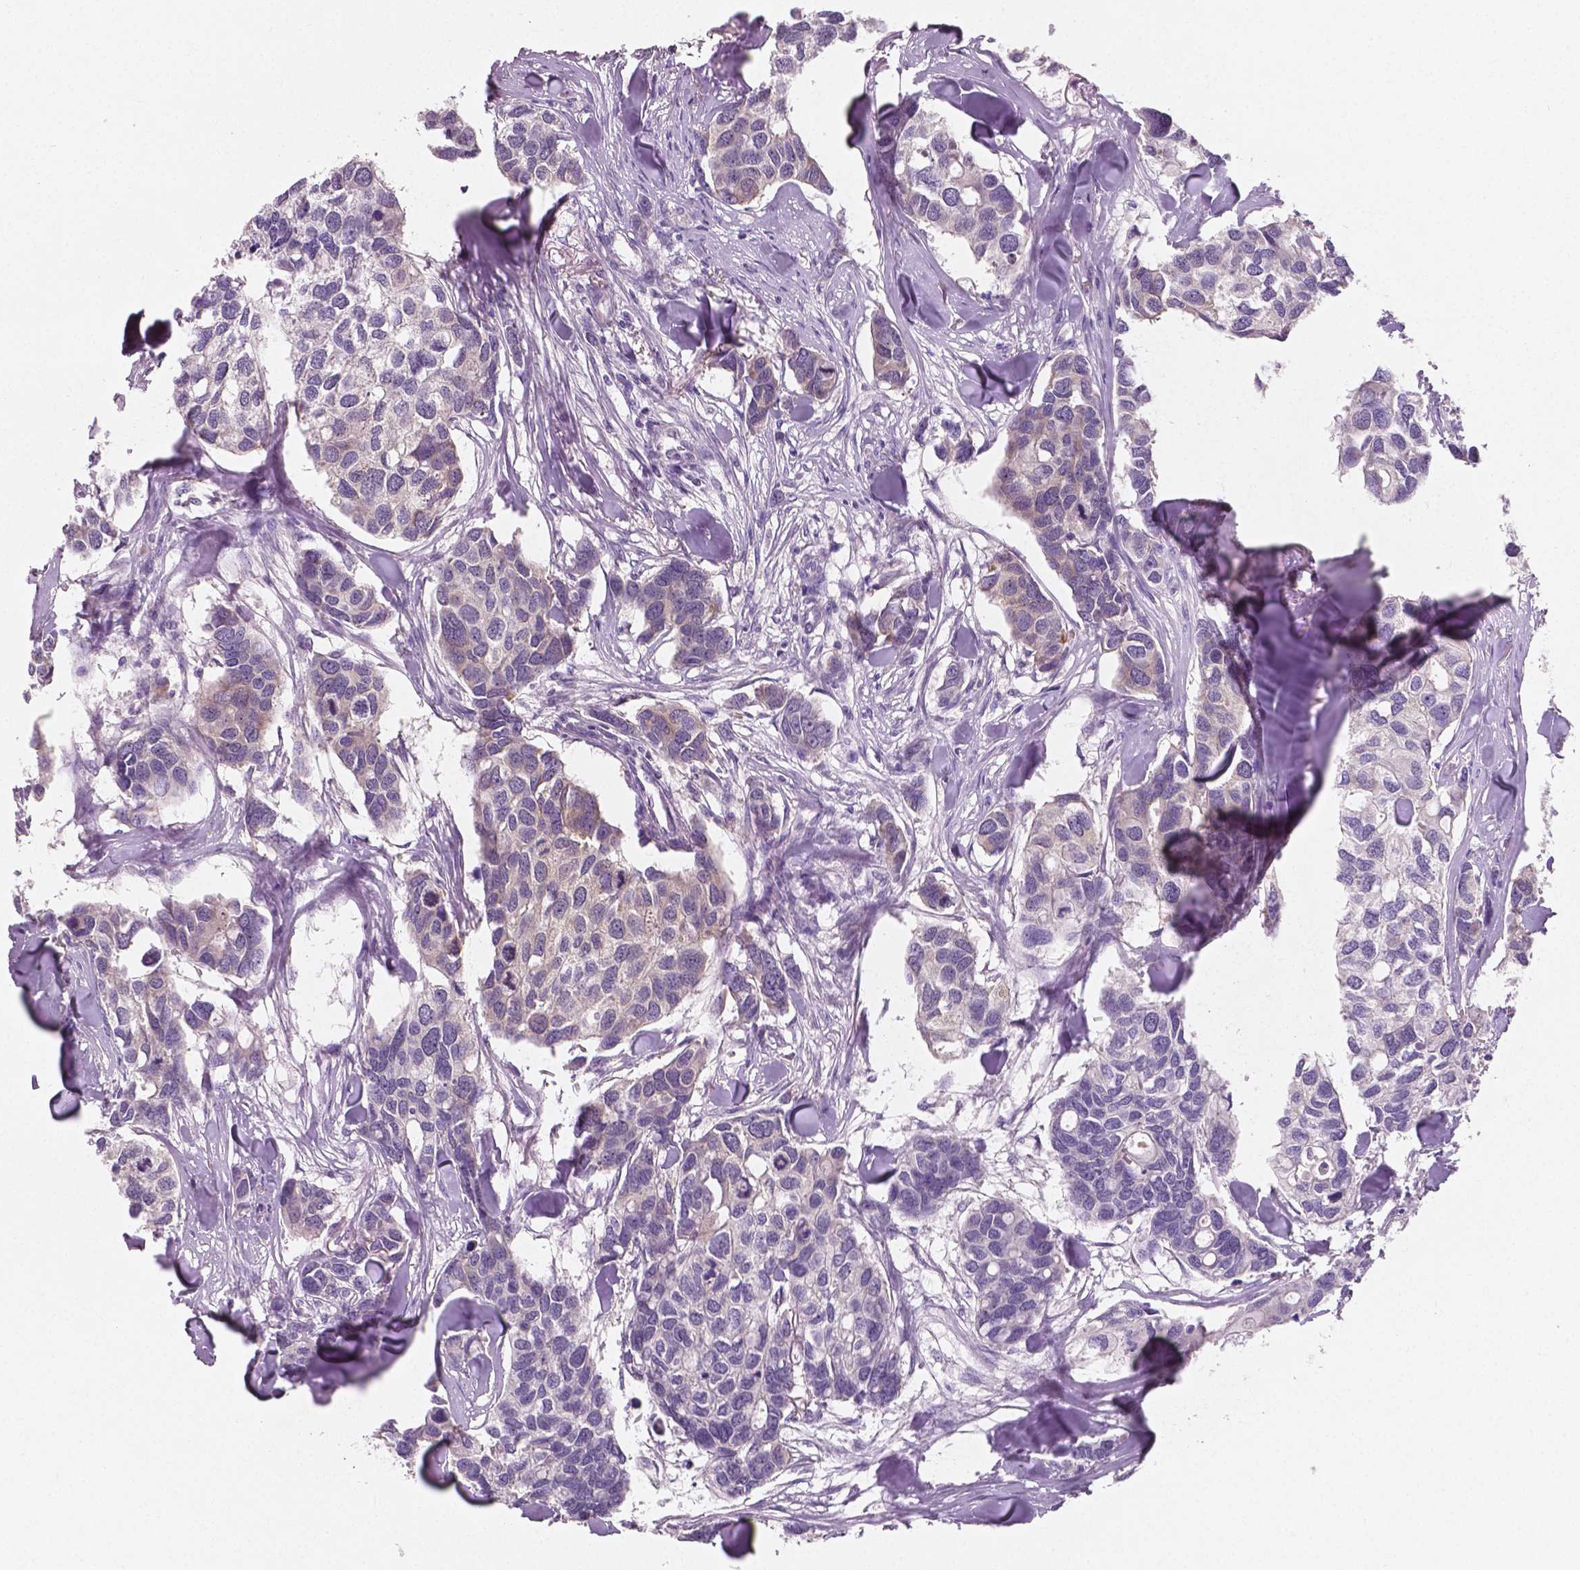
{"staining": {"intensity": "negative", "quantity": "none", "location": "none"}, "tissue": "breast cancer", "cell_type": "Tumor cells", "image_type": "cancer", "snomed": [{"axis": "morphology", "description": "Duct carcinoma"}, {"axis": "topography", "description": "Breast"}], "caption": "High power microscopy photomicrograph of an immunohistochemistry image of breast cancer, revealing no significant staining in tumor cells. Nuclei are stained in blue.", "gene": "LSM14B", "patient": {"sex": "female", "age": 83}}